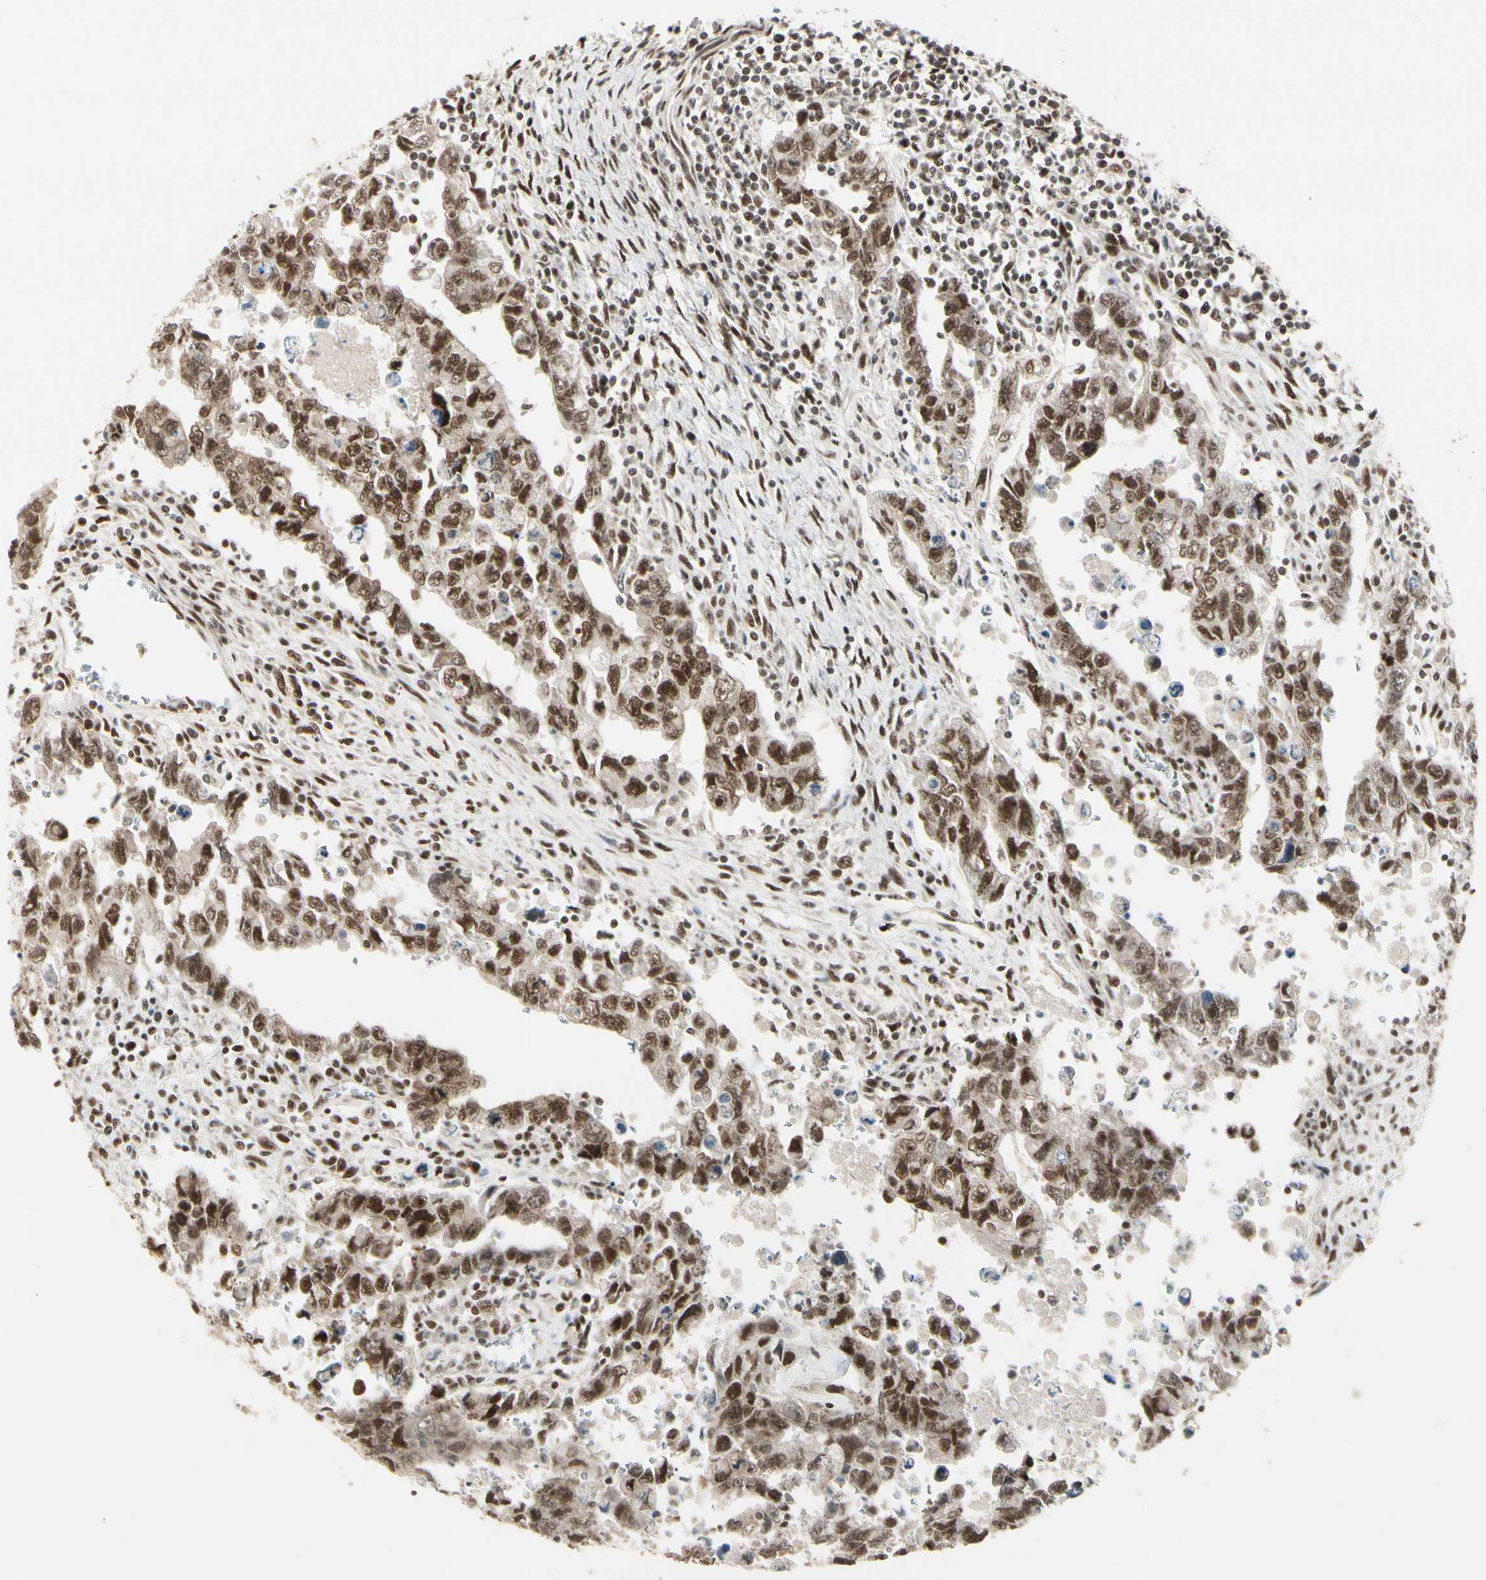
{"staining": {"intensity": "moderate", "quantity": ">75%", "location": "nuclear"}, "tissue": "testis cancer", "cell_type": "Tumor cells", "image_type": "cancer", "snomed": [{"axis": "morphology", "description": "Carcinoma, Embryonal, NOS"}, {"axis": "topography", "description": "Testis"}], "caption": "Tumor cells exhibit medium levels of moderate nuclear positivity in about >75% of cells in testis embryonal carcinoma. The protein is stained brown, and the nuclei are stained in blue (DAB IHC with brightfield microscopy, high magnification).", "gene": "CHAMP1", "patient": {"sex": "male", "age": 28}}